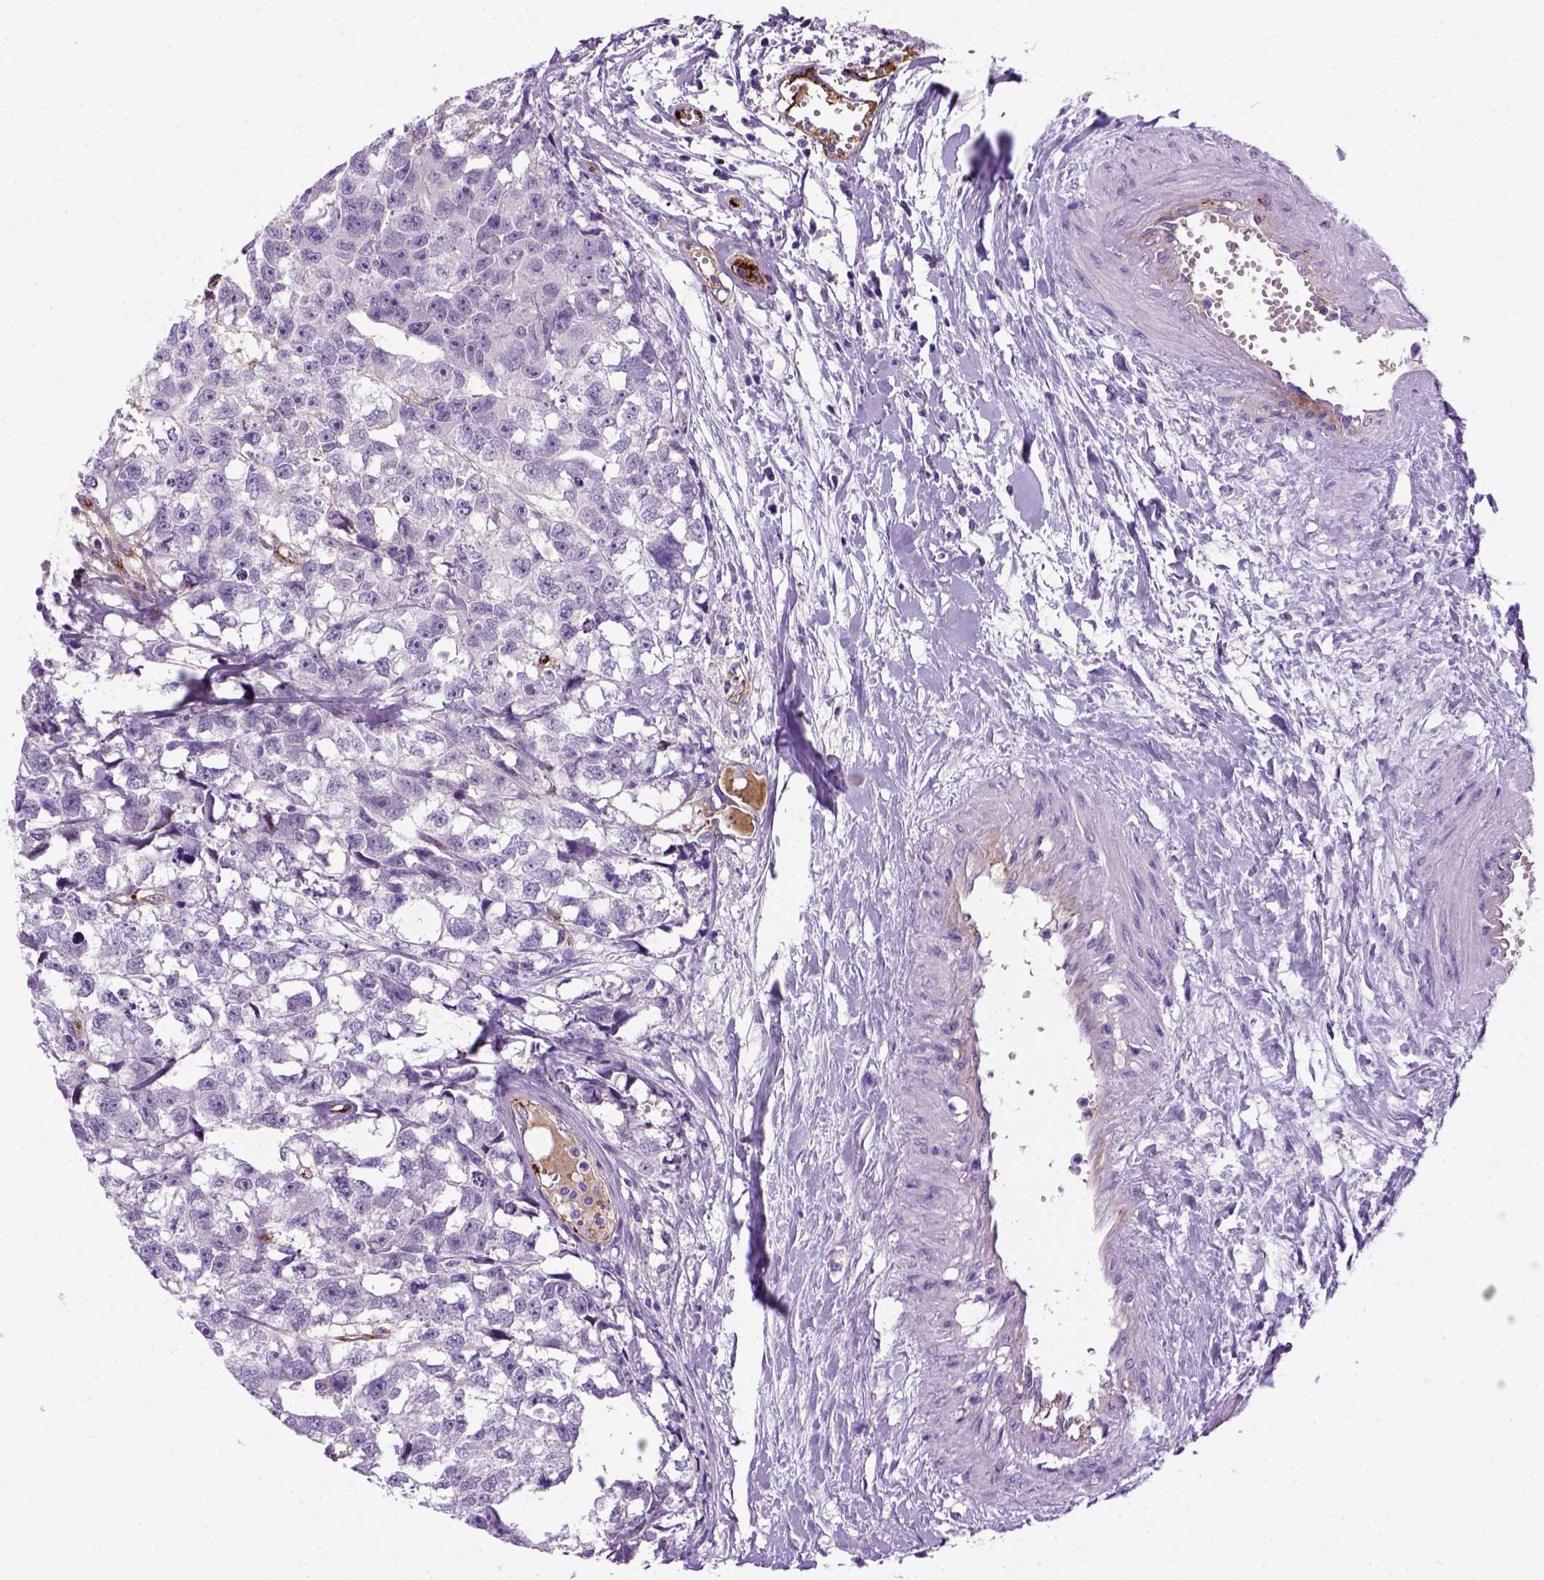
{"staining": {"intensity": "negative", "quantity": "none", "location": "none"}, "tissue": "testis cancer", "cell_type": "Tumor cells", "image_type": "cancer", "snomed": [{"axis": "morphology", "description": "Carcinoma, Embryonal, NOS"}, {"axis": "morphology", "description": "Teratoma, malignant, NOS"}, {"axis": "topography", "description": "Testis"}], "caption": "Tumor cells show no significant protein positivity in testis cancer (embryonal carcinoma).", "gene": "VWF", "patient": {"sex": "male", "age": 44}}